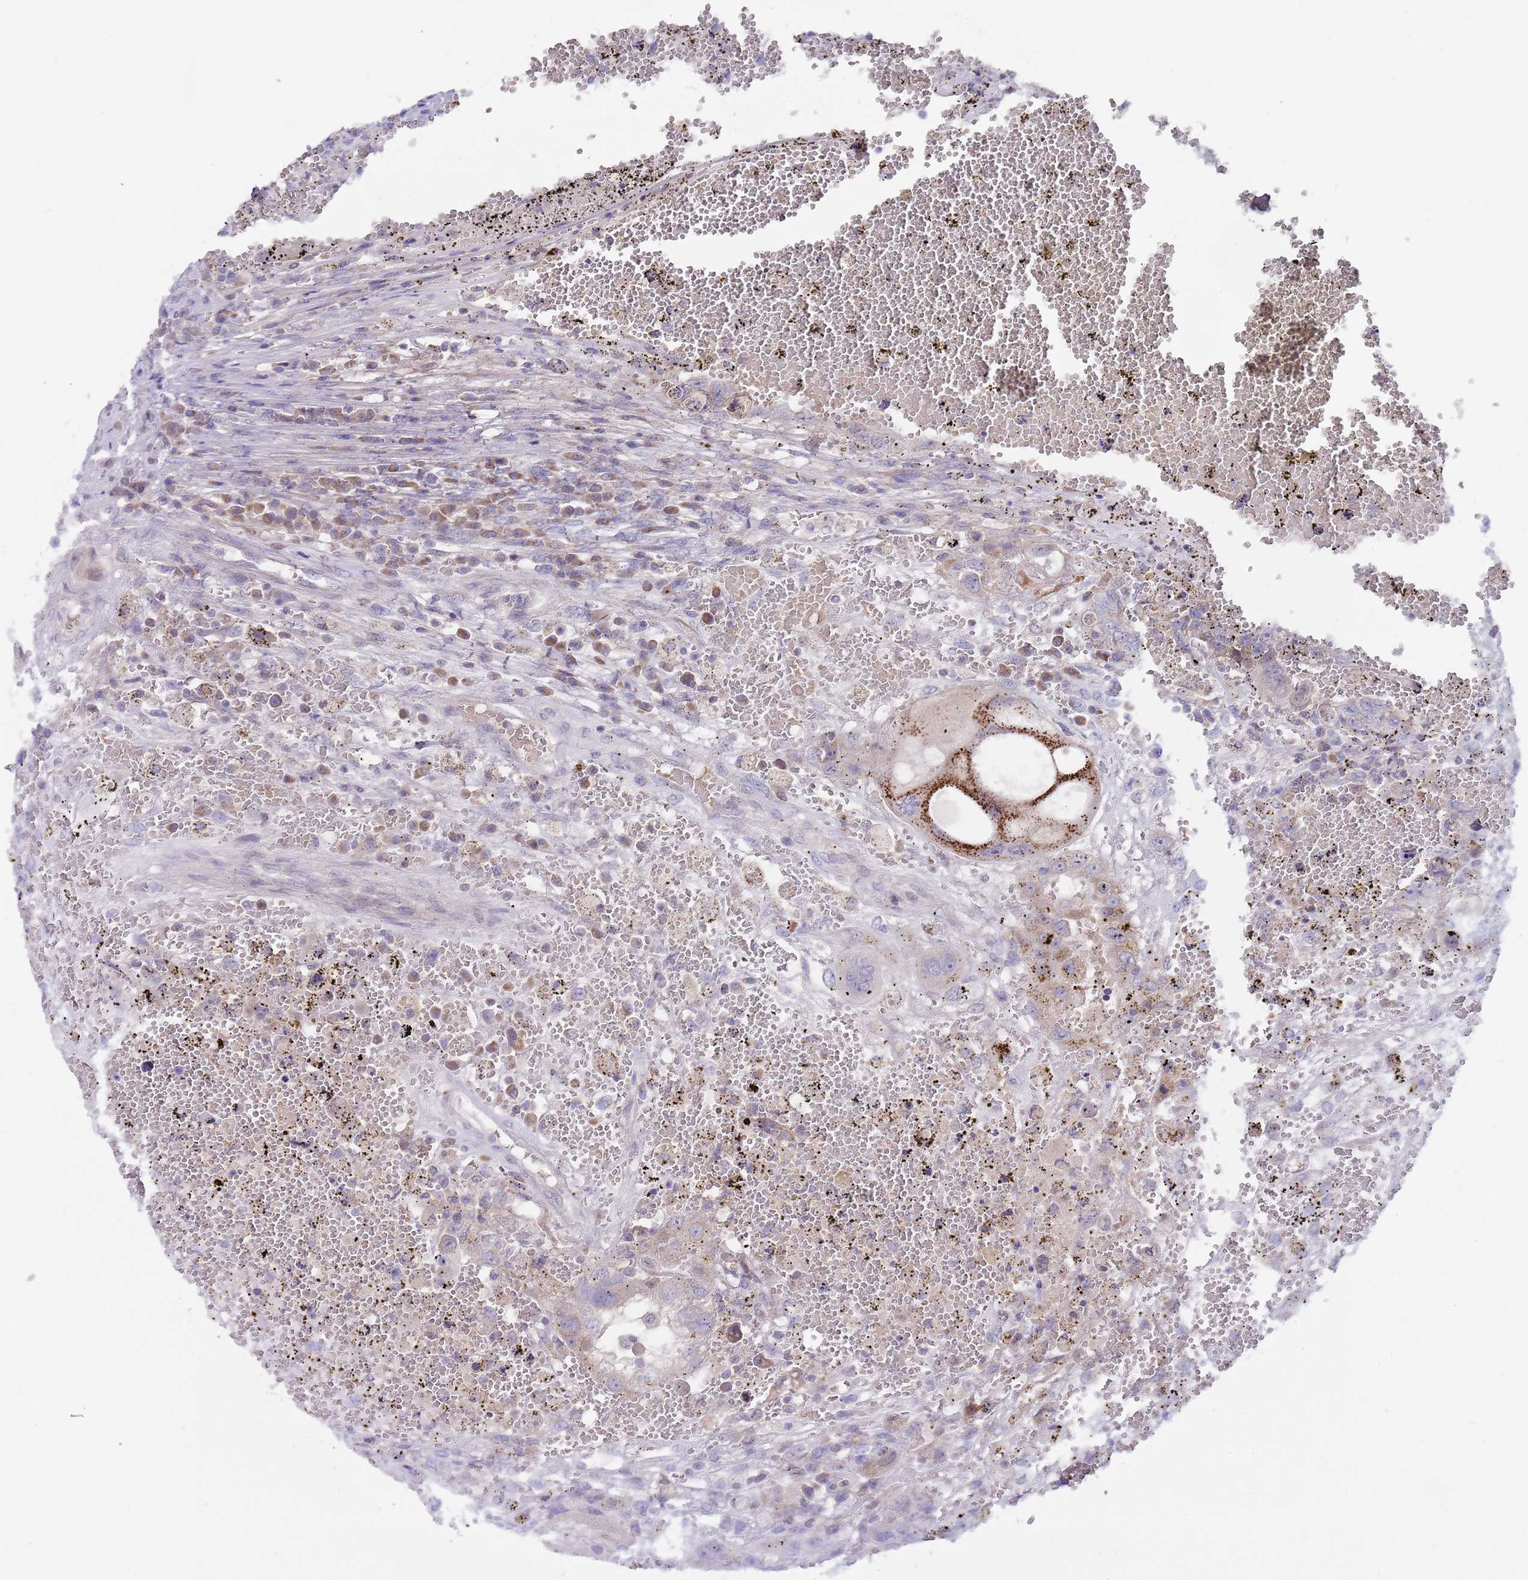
{"staining": {"intensity": "negative", "quantity": "none", "location": "none"}, "tissue": "testis cancer", "cell_type": "Tumor cells", "image_type": "cancer", "snomed": [{"axis": "morphology", "description": "Carcinoma, Embryonal, NOS"}, {"axis": "topography", "description": "Testis"}], "caption": "IHC of testis cancer (embryonal carcinoma) displays no staining in tumor cells. (Stains: DAB (3,3'-diaminobenzidine) IHC with hematoxylin counter stain, Microscopy: brightfield microscopy at high magnification).", "gene": "PRAC1", "patient": {"sex": "male", "age": 26}}